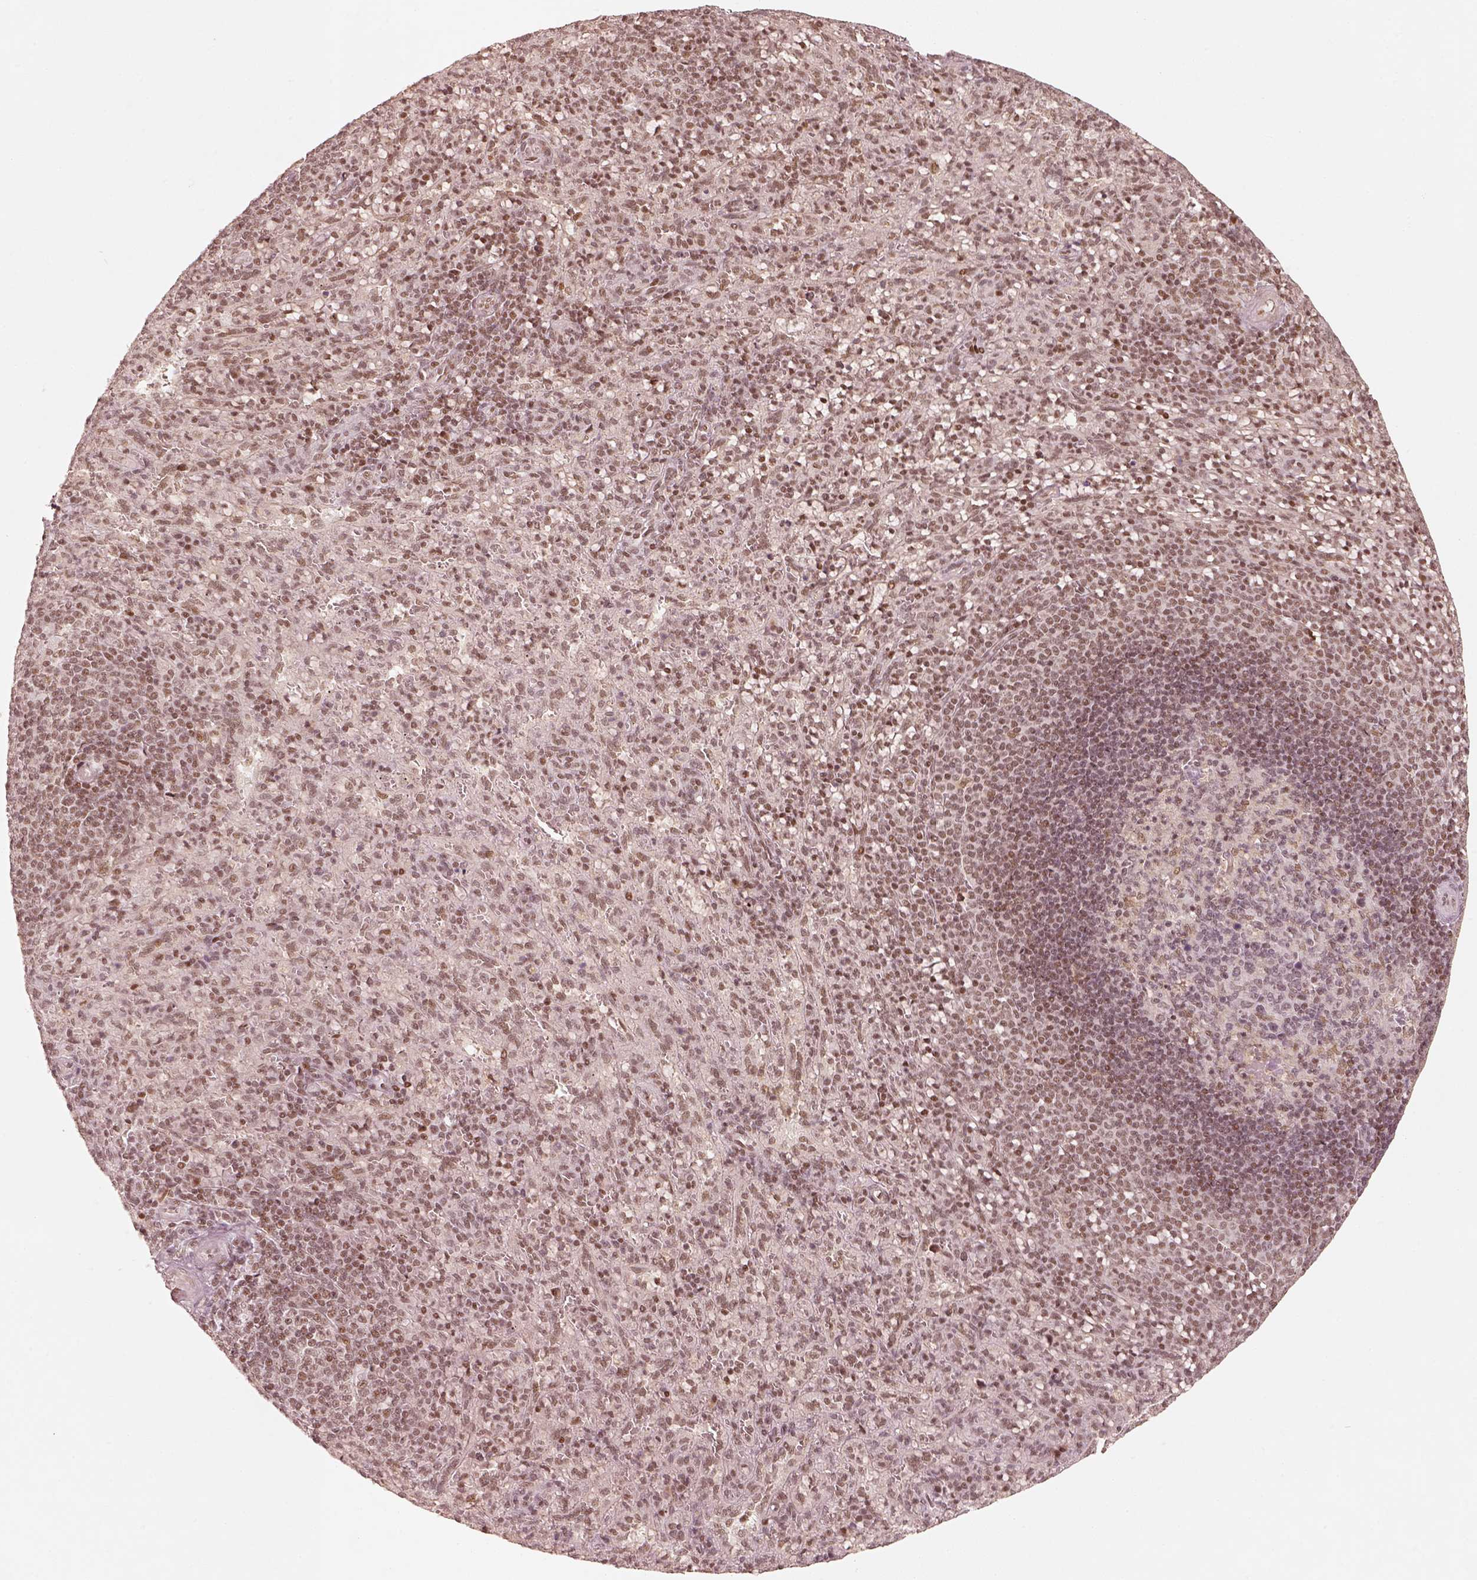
{"staining": {"intensity": "moderate", "quantity": "25%-75%", "location": "nuclear"}, "tissue": "spleen", "cell_type": "Cells in red pulp", "image_type": "normal", "snomed": [{"axis": "morphology", "description": "Normal tissue, NOS"}, {"axis": "topography", "description": "Spleen"}], "caption": "This micrograph displays unremarkable spleen stained with IHC to label a protein in brown. The nuclear of cells in red pulp show moderate positivity for the protein. Nuclei are counter-stained blue.", "gene": "GMEB2", "patient": {"sex": "male", "age": 57}}